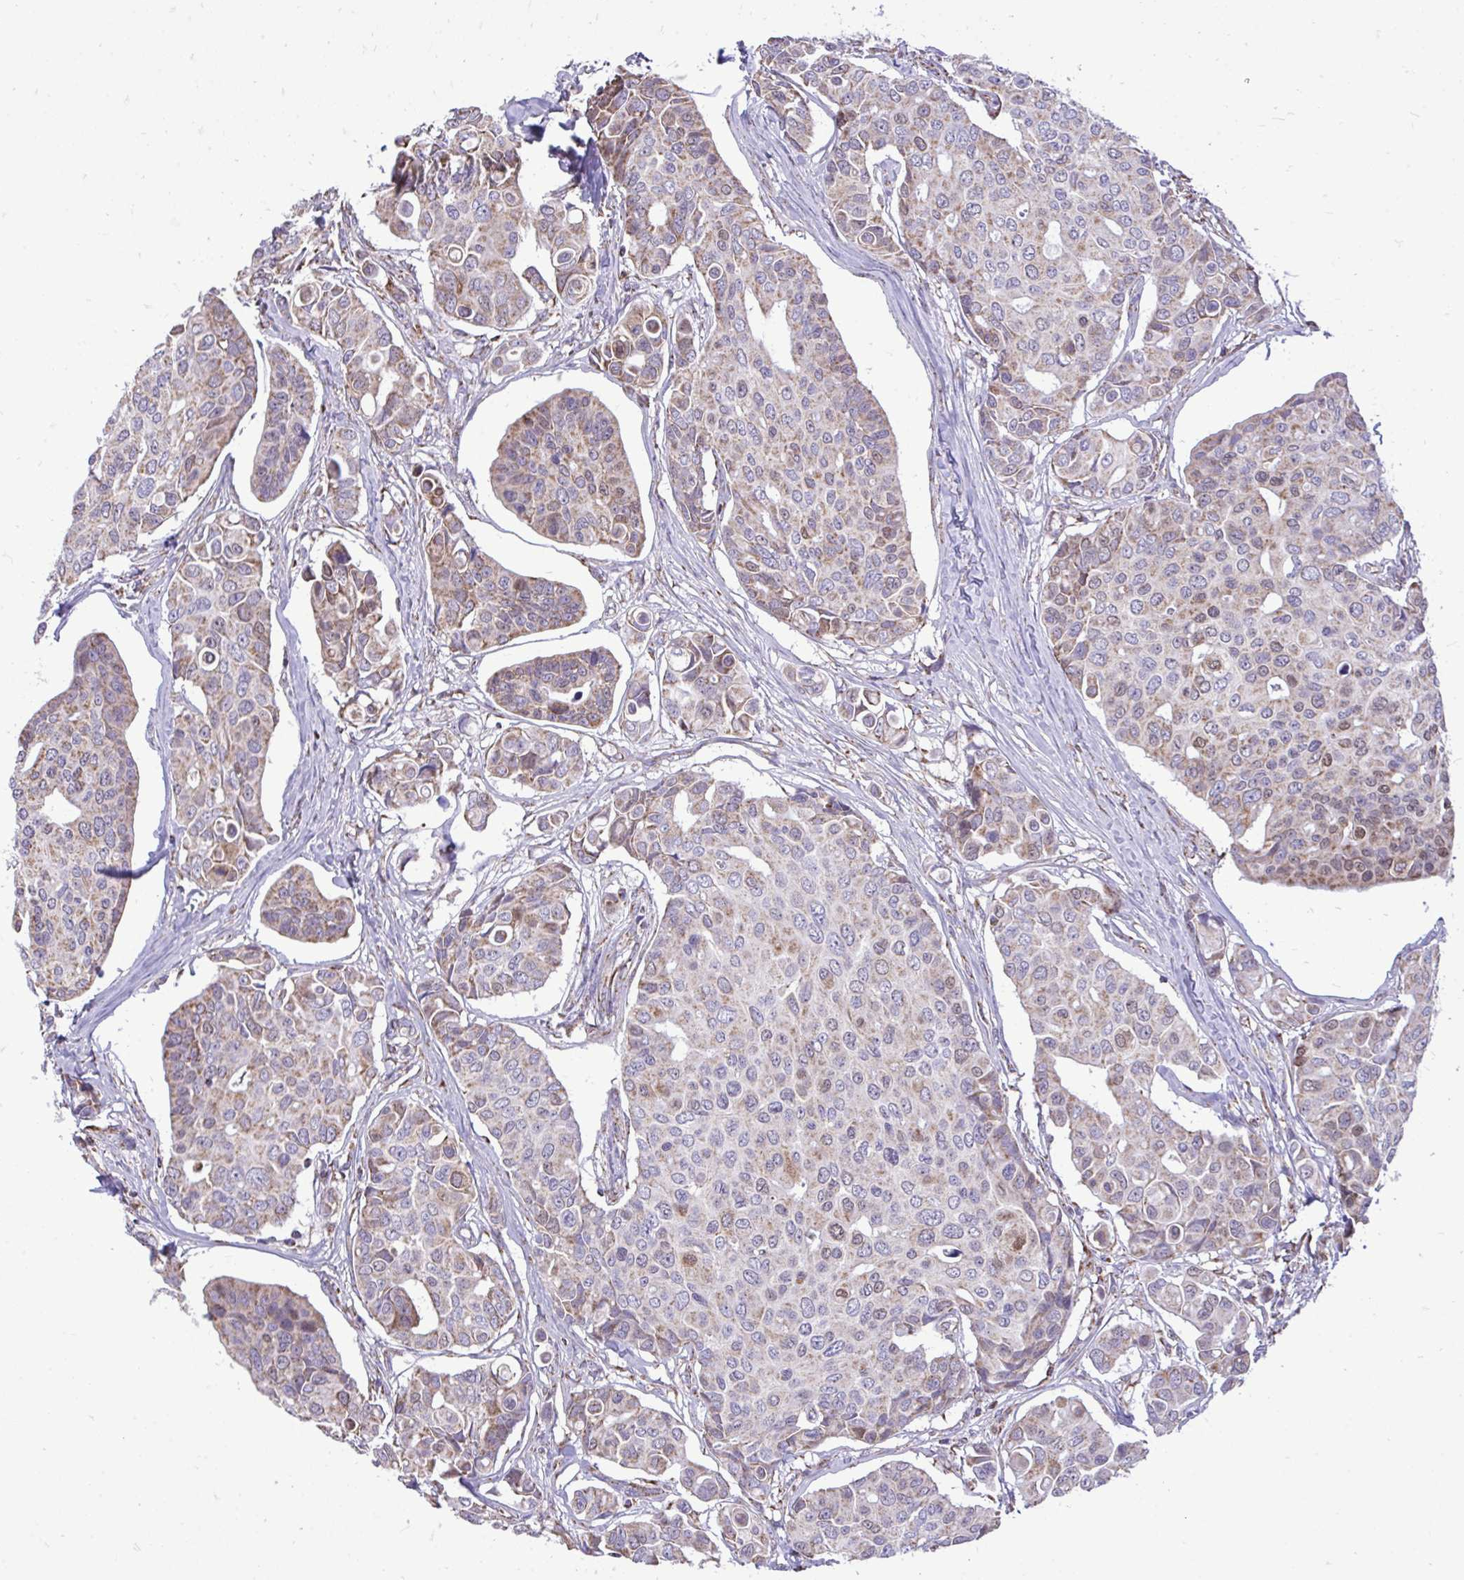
{"staining": {"intensity": "weak", "quantity": "25%-75%", "location": "cytoplasmic/membranous"}, "tissue": "breast cancer", "cell_type": "Tumor cells", "image_type": "cancer", "snomed": [{"axis": "morphology", "description": "Normal tissue, NOS"}, {"axis": "morphology", "description": "Duct carcinoma"}, {"axis": "topography", "description": "Skin"}, {"axis": "topography", "description": "Breast"}], "caption": "Weak cytoplasmic/membranous expression for a protein is present in about 25%-75% of tumor cells of breast cancer using immunohistochemistry.", "gene": "UBE2C", "patient": {"sex": "female", "age": 54}}